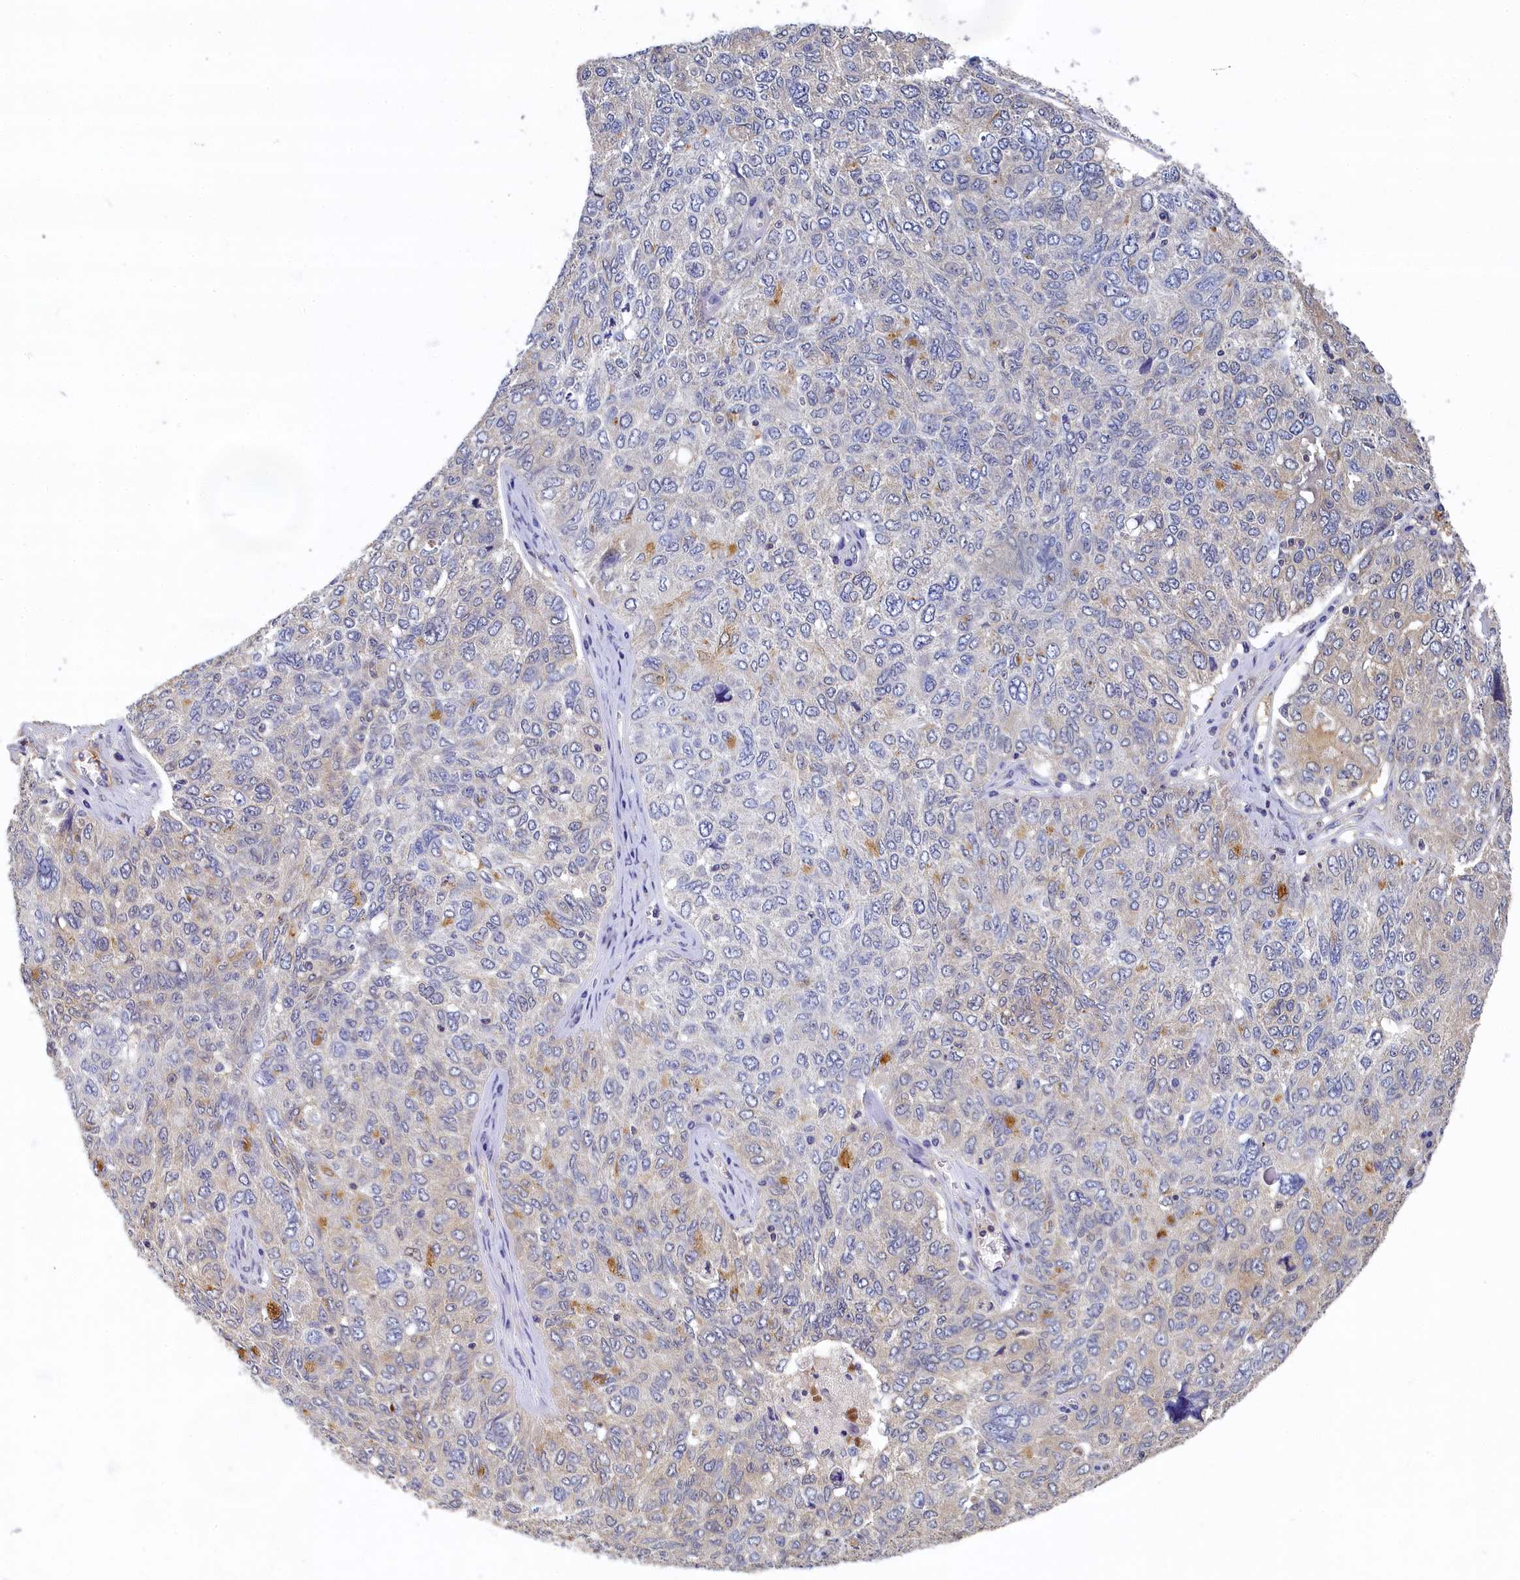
{"staining": {"intensity": "weak", "quantity": "<25%", "location": "cytoplasmic/membranous"}, "tissue": "ovarian cancer", "cell_type": "Tumor cells", "image_type": "cancer", "snomed": [{"axis": "morphology", "description": "Carcinoma, endometroid"}, {"axis": "topography", "description": "Ovary"}], "caption": "Image shows no protein positivity in tumor cells of ovarian cancer tissue.", "gene": "TBCB", "patient": {"sex": "female", "age": 62}}